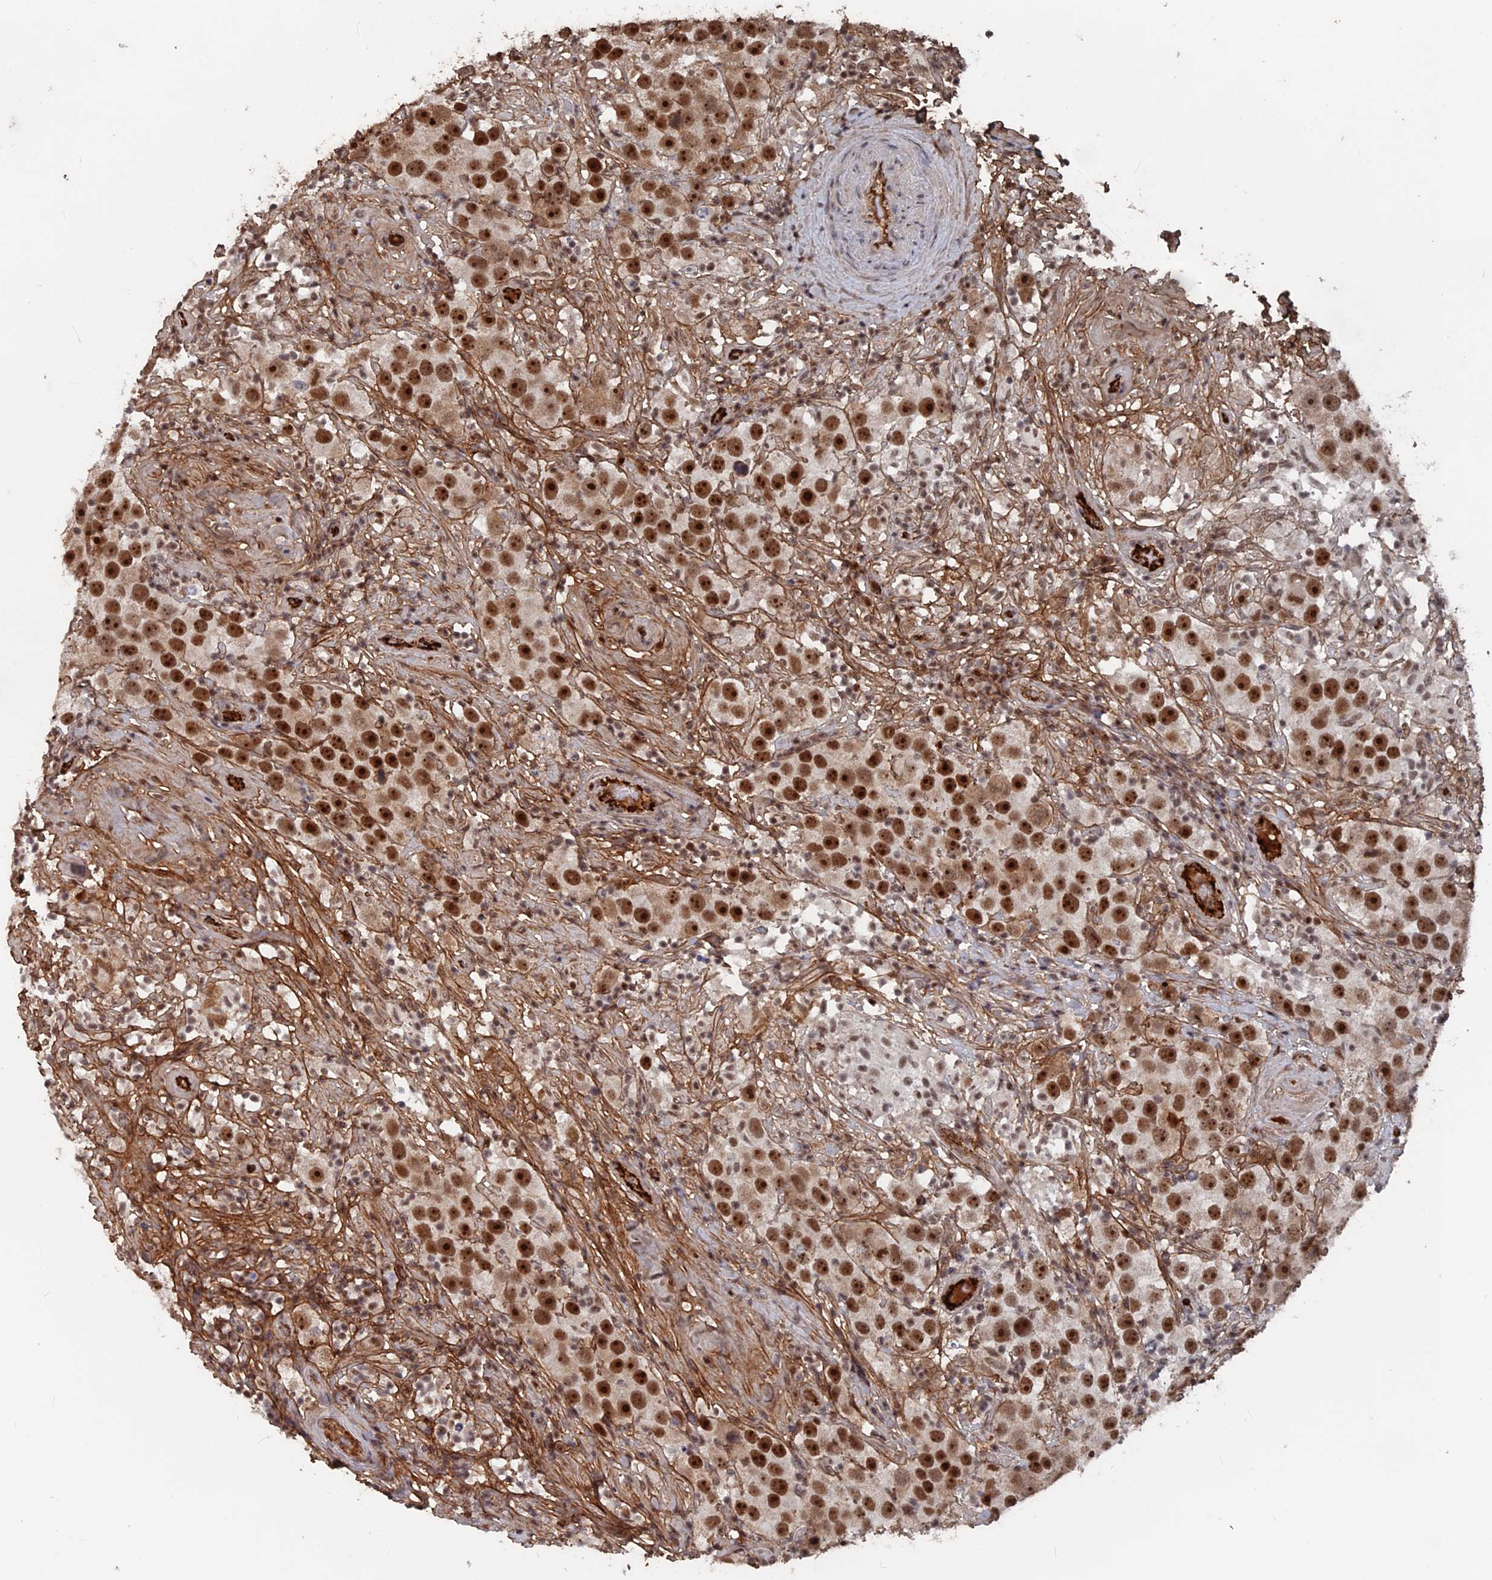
{"staining": {"intensity": "strong", "quantity": ">75%", "location": "nuclear"}, "tissue": "testis cancer", "cell_type": "Tumor cells", "image_type": "cancer", "snomed": [{"axis": "morphology", "description": "Seminoma, NOS"}, {"axis": "topography", "description": "Testis"}], "caption": "DAB (3,3'-diaminobenzidine) immunohistochemical staining of testis cancer (seminoma) reveals strong nuclear protein positivity in approximately >75% of tumor cells. (IHC, brightfield microscopy, high magnification).", "gene": "SH3D21", "patient": {"sex": "male", "age": 49}}